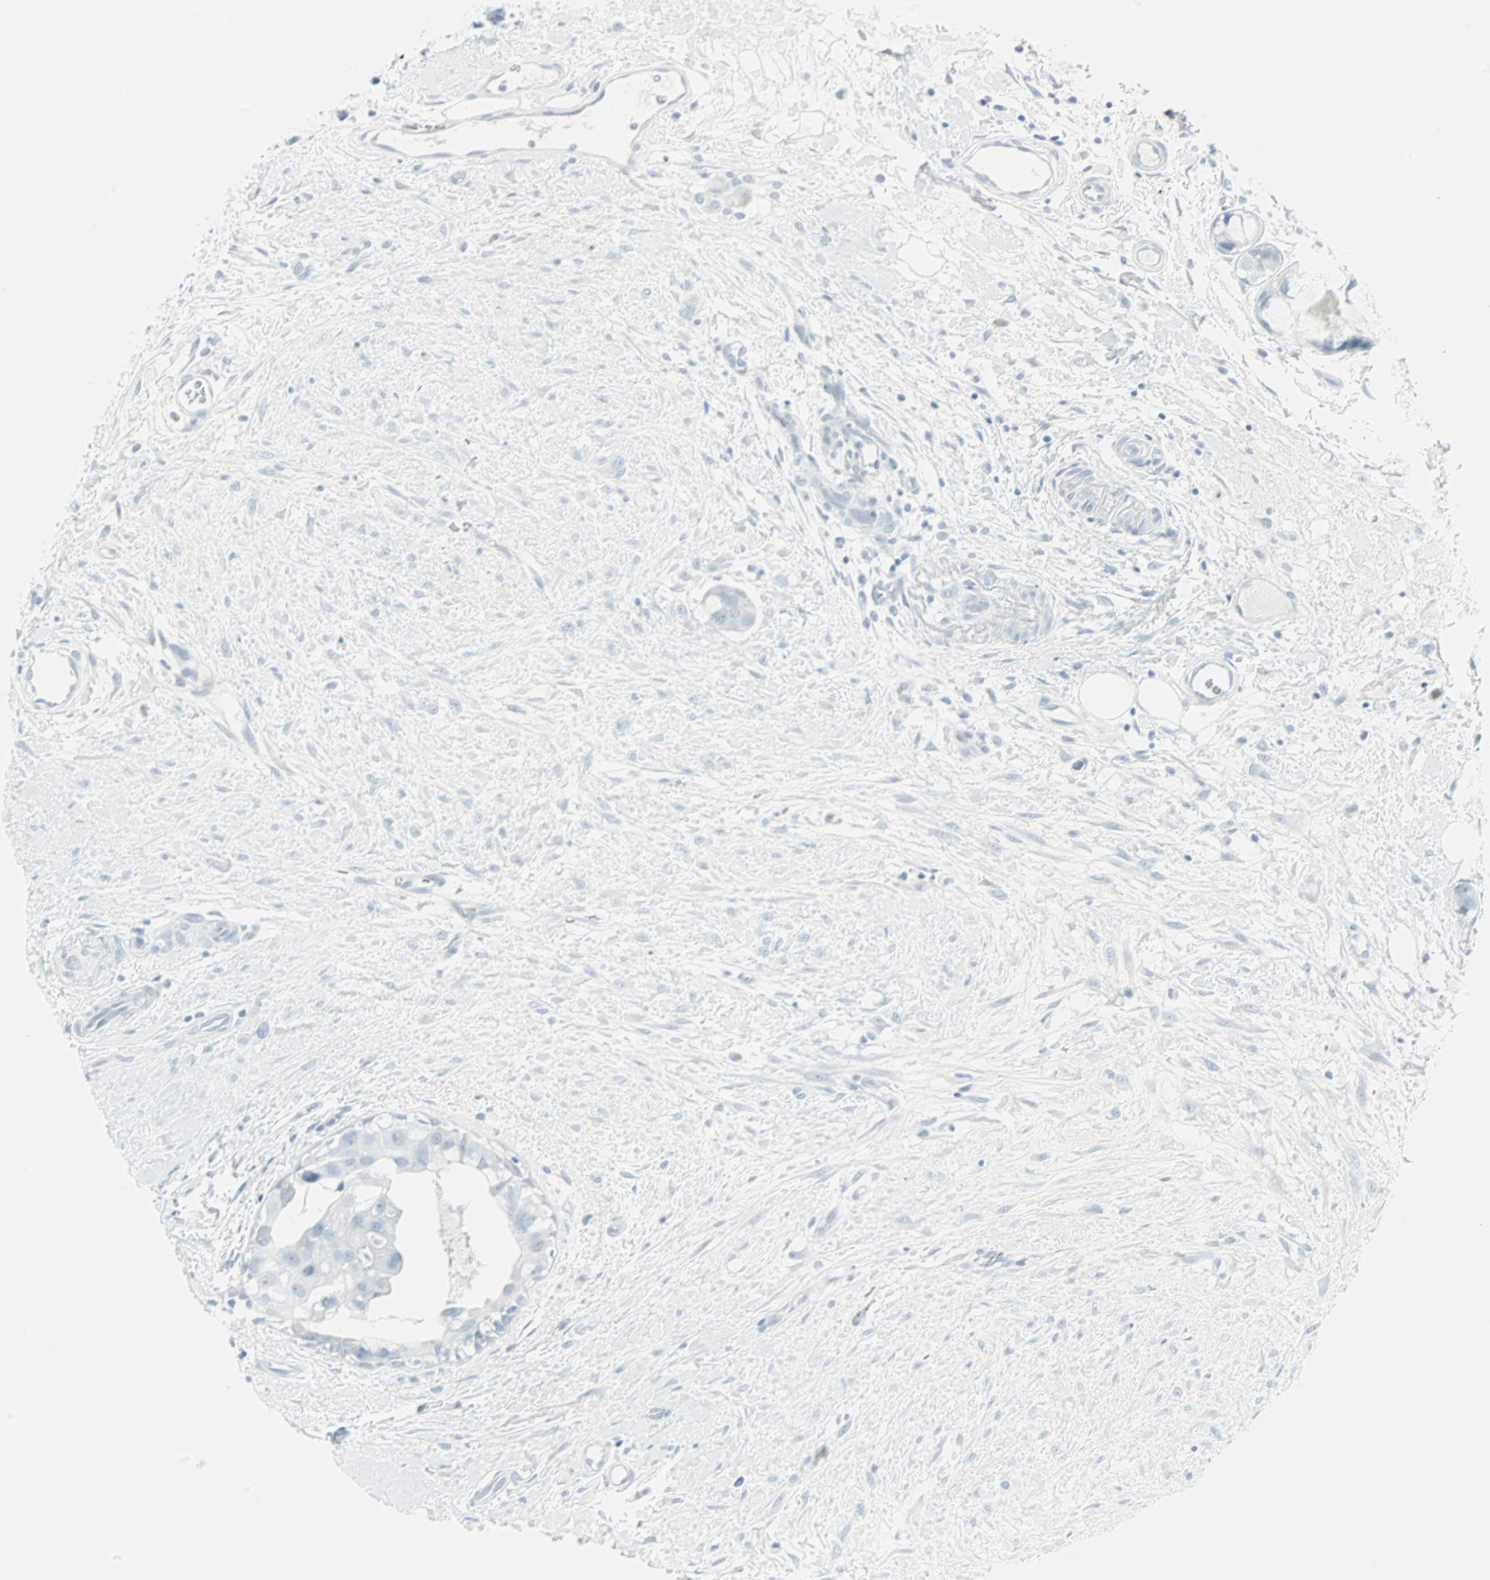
{"staining": {"intensity": "negative", "quantity": "none", "location": "none"}, "tissue": "breast cancer", "cell_type": "Tumor cells", "image_type": "cancer", "snomed": [{"axis": "morphology", "description": "Duct carcinoma"}, {"axis": "topography", "description": "Breast"}], "caption": "Immunohistochemical staining of breast invasive ductal carcinoma reveals no significant positivity in tumor cells.", "gene": "LANCL3", "patient": {"sex": "female", "age": 40}}